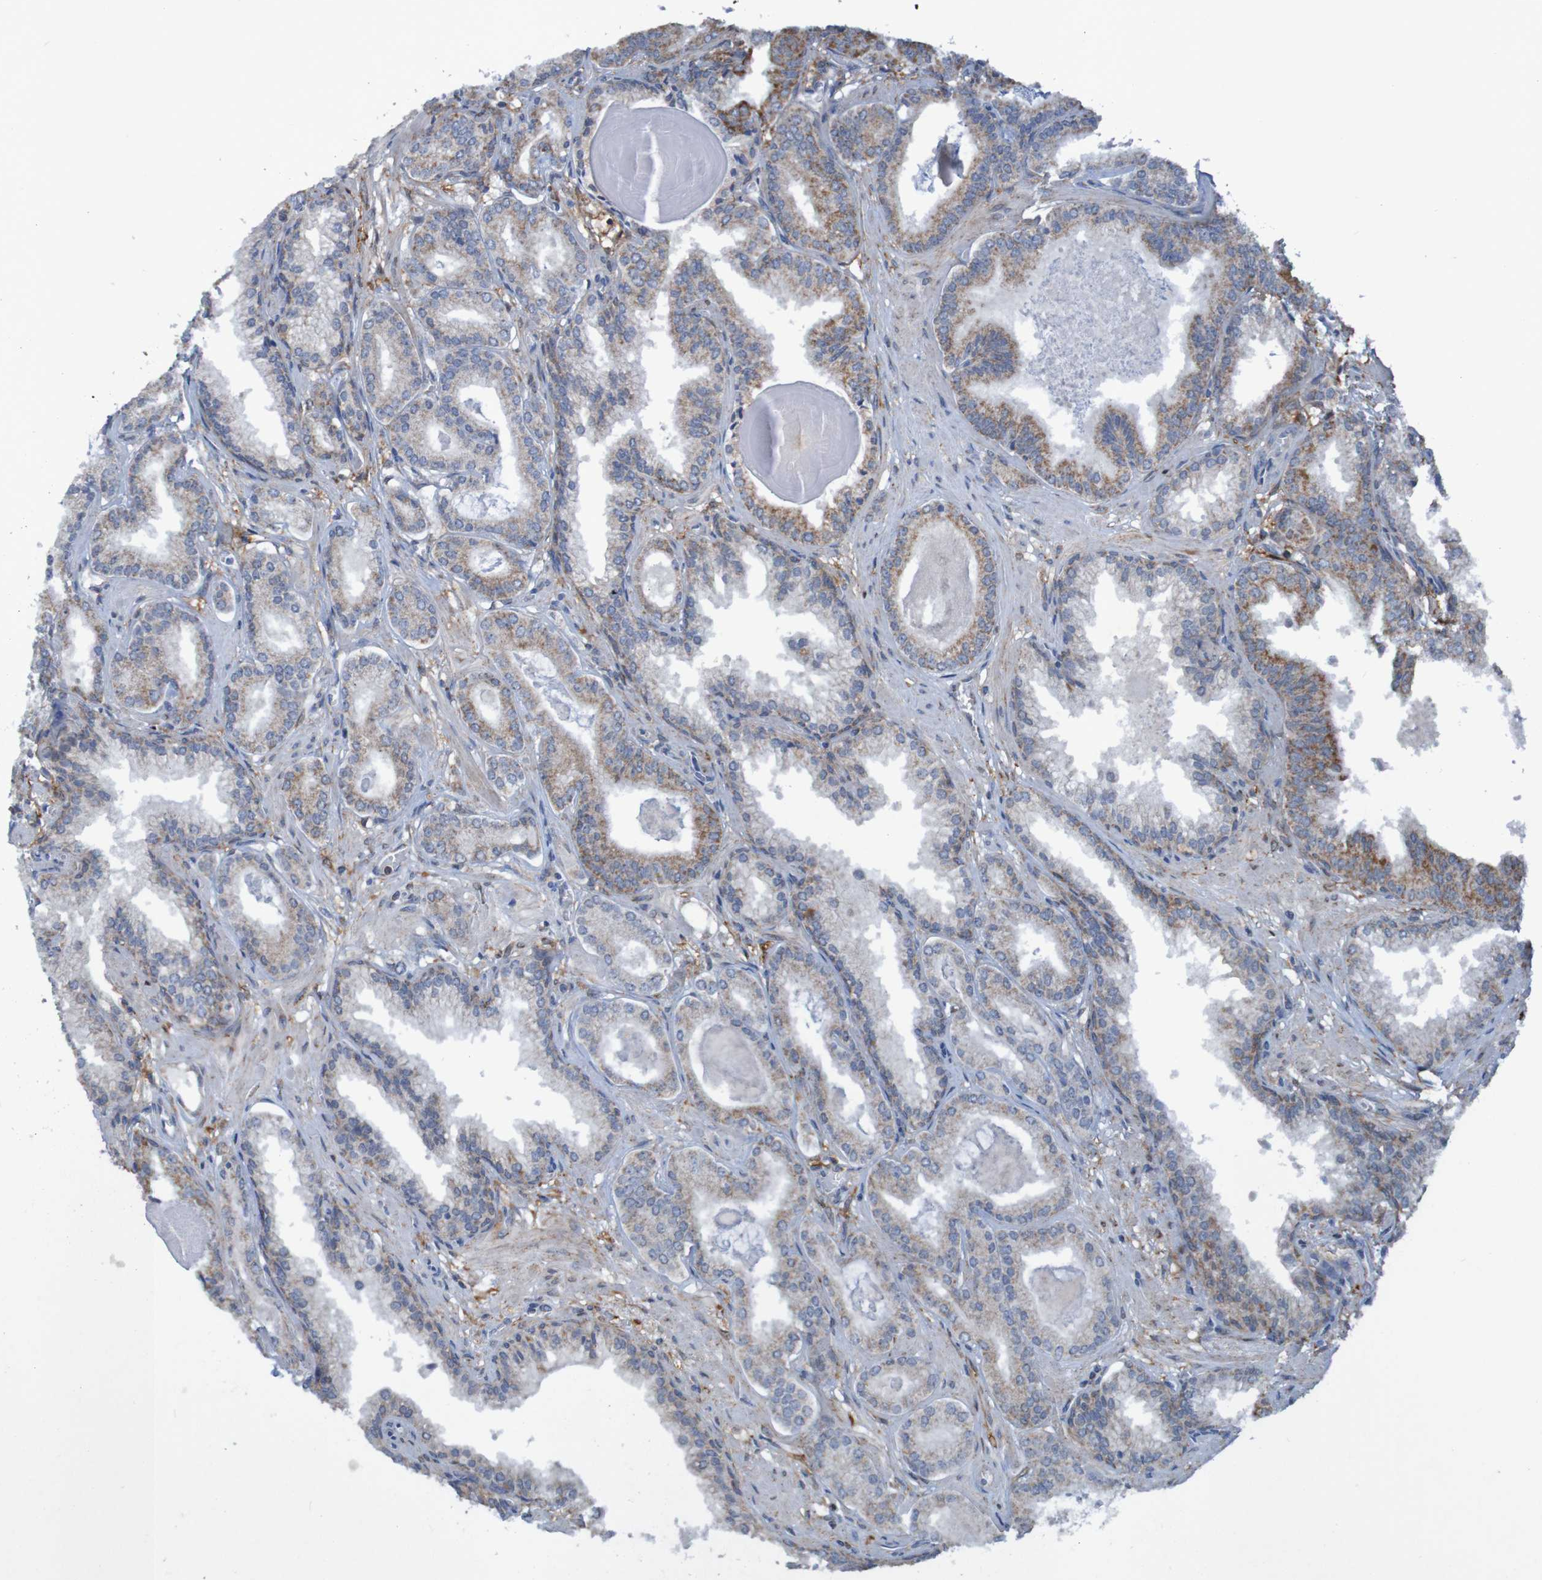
{"staining": {"intensity": "moderate", "quantity": ">75%", "location": "cytoplasmic/membranous"}, "tissue": "prostate cancer", "cell_type": "Tumor cells", "image_type": "cancer", "snomed": [{"axis": "morphology", "description": "Adenocarcinoma, Low grade"}, {"axis": "topography", "description": "Prostate"}], "caption": "Immunohistochemical staining of human prostate low-grade adenocarcinoma reveals medium levels of moderate cytoplasmic/membranous positivity in about >75% of tumor cells.", "gene": "CCDC51", "patient": {"sex": "male", "age": 59}}